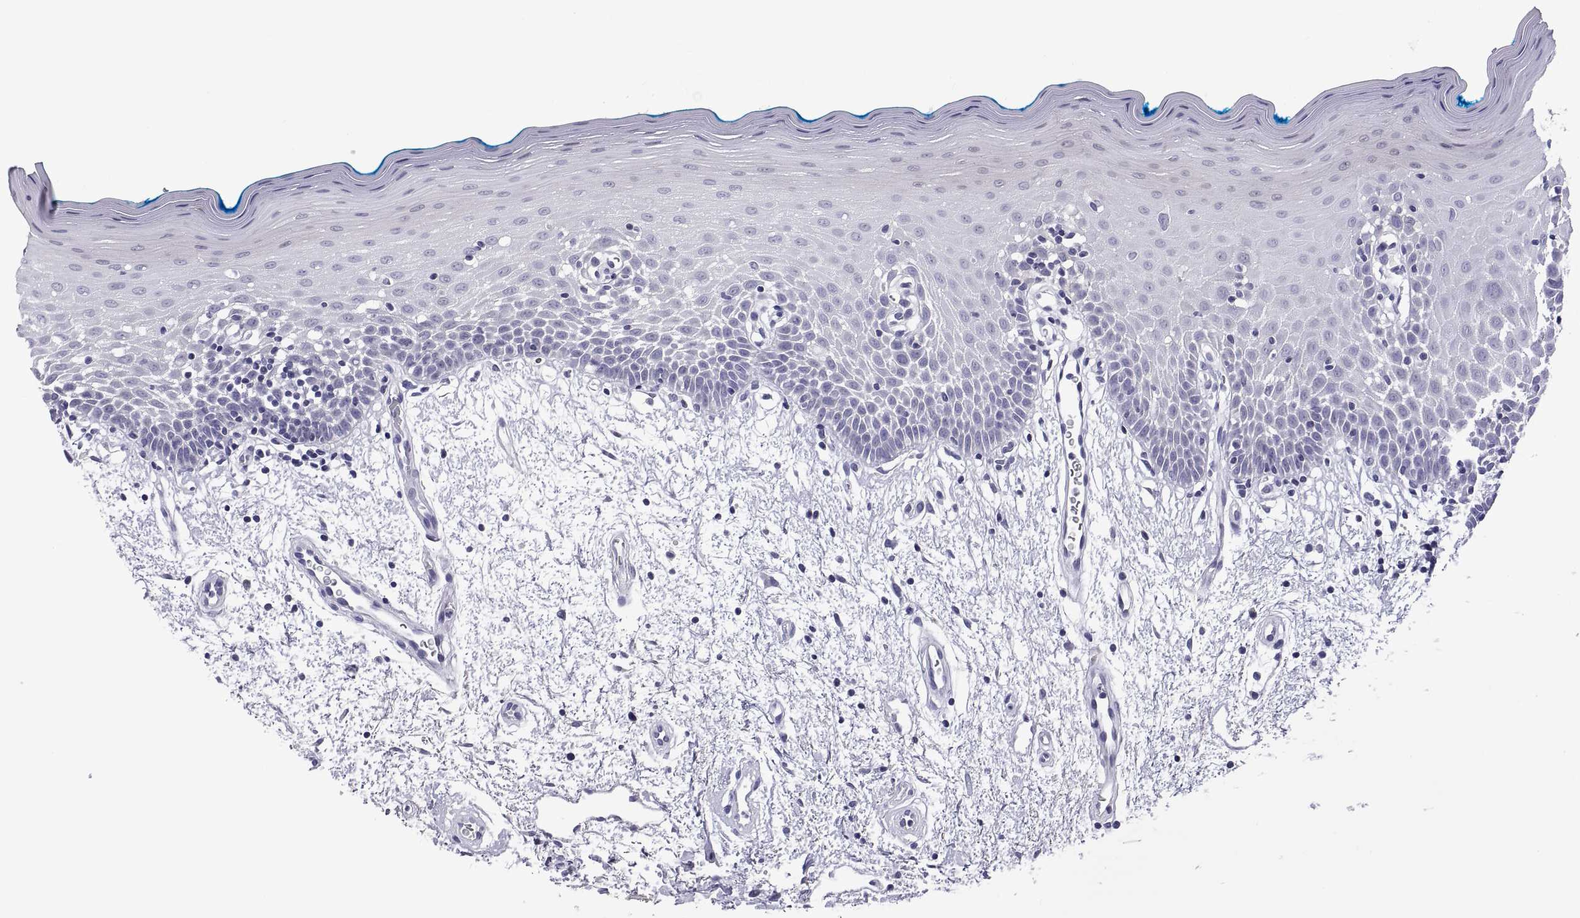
{"staining": {"intensity": "negative", "quantity": "none", "location": "none"}, "tissue": "oral mucosa", "cell_type": "Squamous epithelial cells", "image_type": "normal", "snomed": [{"axis": "morphology", "description": "Normal tissue, NOS"}, {"axis": "morphology", "description": "Squamous cell carcinoma, NOS"}, {"axis": "topography", "description": "Oral tissue"}, {"axis": "topography", "description": "Head-Neck"}], "caption": "IHC of benign human oral mucosa shows no positivity in squamous epithelial cells.", "gene": "CHCT1", "patient": {"sex": "female", "age": 75}}